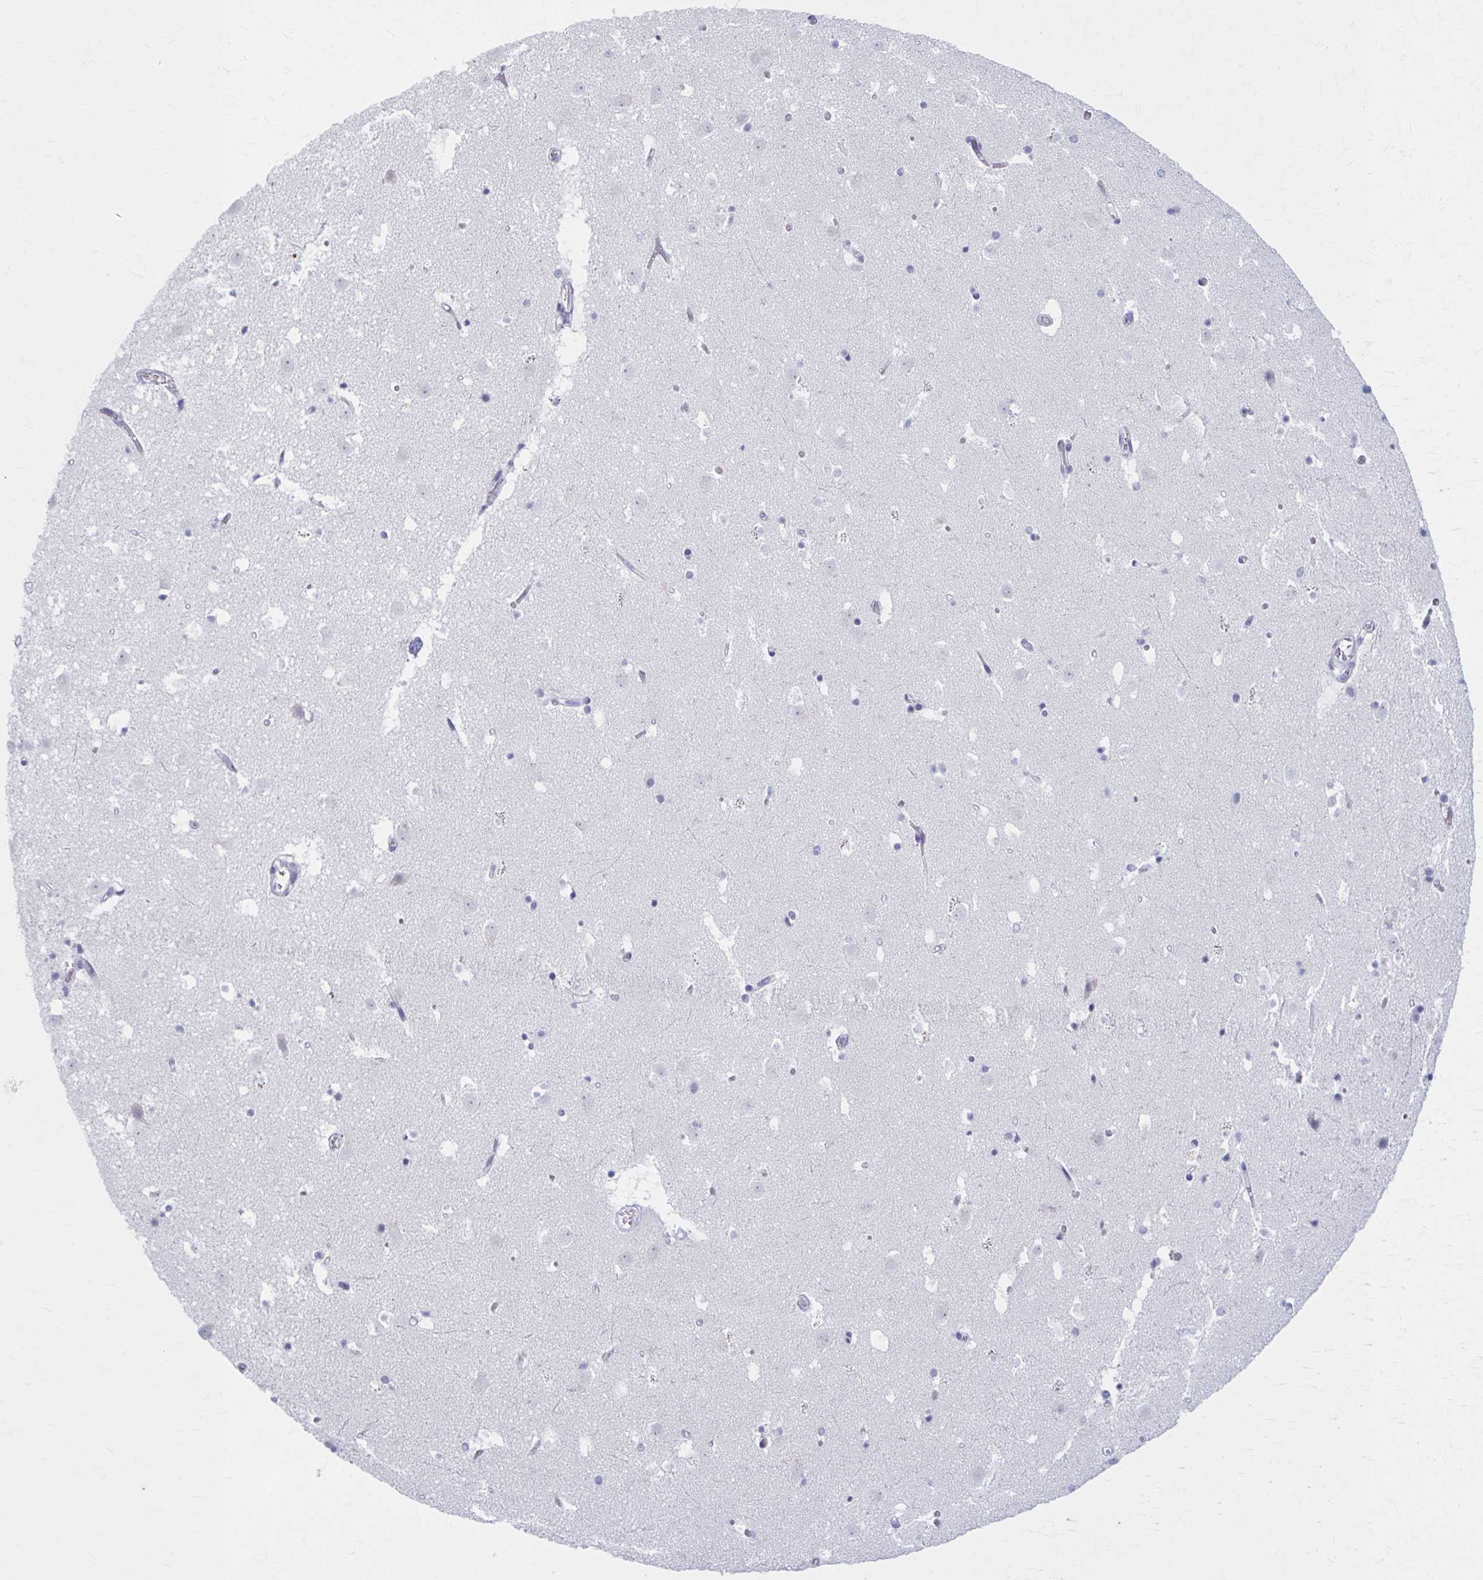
{"staining": {"intensity": "negative", "quantity": "none", "location": "none"}, "tissue": "caudate", "cell_type": "Glial cells", "image_type": "normal", "snomed": [{"axis": "morphology", "description": "Normal tissue, NOS"}, {"axis": "topography", "description": "Lateral ventricle wall"}], "caption": "Human caudate stained for a protein using IHC shows no staining in glial cells.", "gene": "CCDC105", "patient": {"sex": "male", "age": 37}}